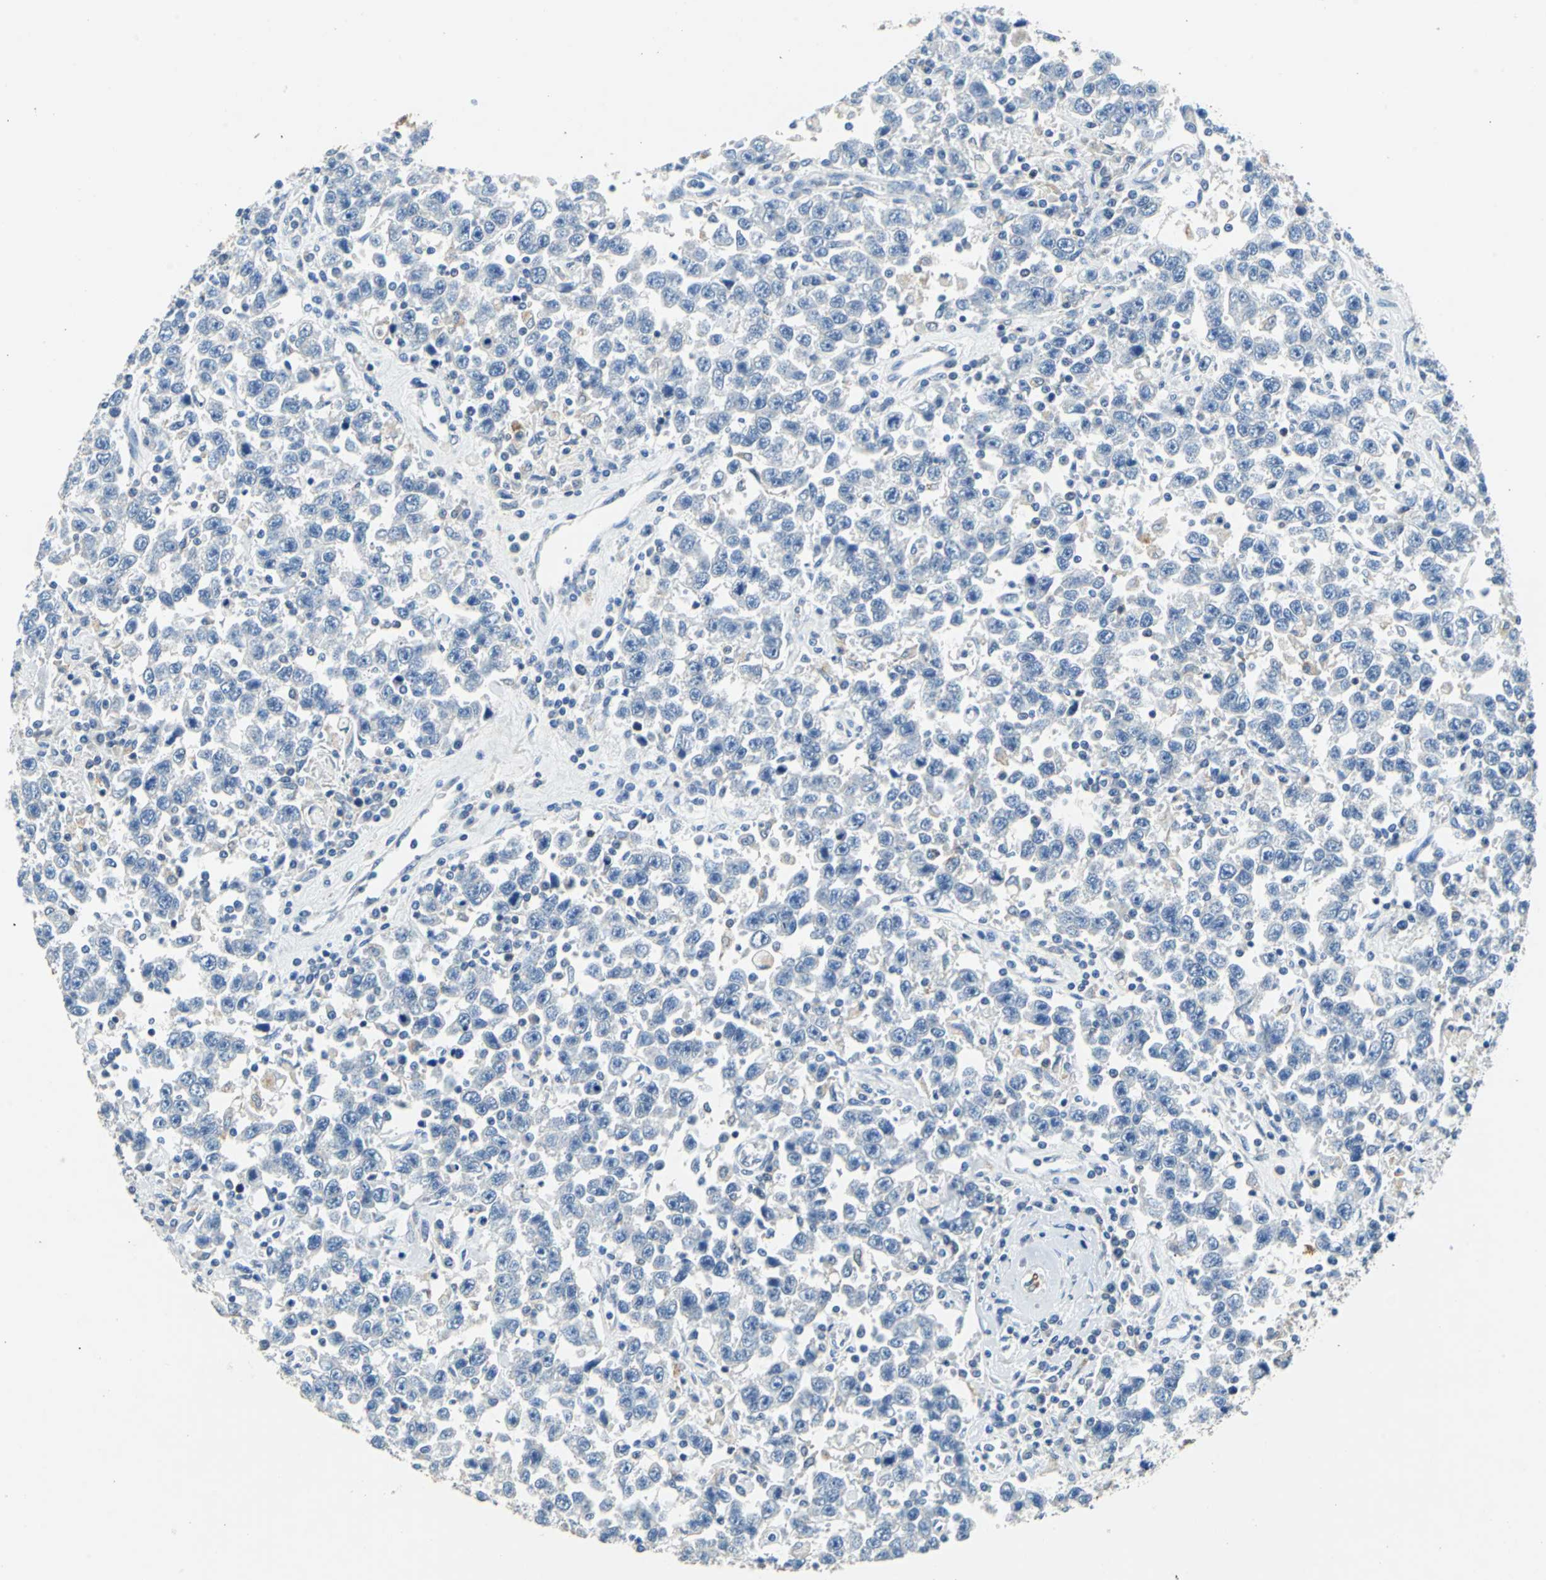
{"staining": {"intensity": "negative", "quantity": "none", "location": "none"}, "tissue": "testis cancer", "cell_type": "Tumor cells", "image_type": "cancer", "snomed": [{"axis": "morphology", "description": "Seminoma, NOS"}, {"axis": "topography", "description": "Testis"}], "caption": "A high-resolution photomicrograph shows IHC staining of seminoma (testis), which demonstrates no significant staining in tumor cells.", "gene": "TEX264", "patient": {"sex": "male", "age": 41}}